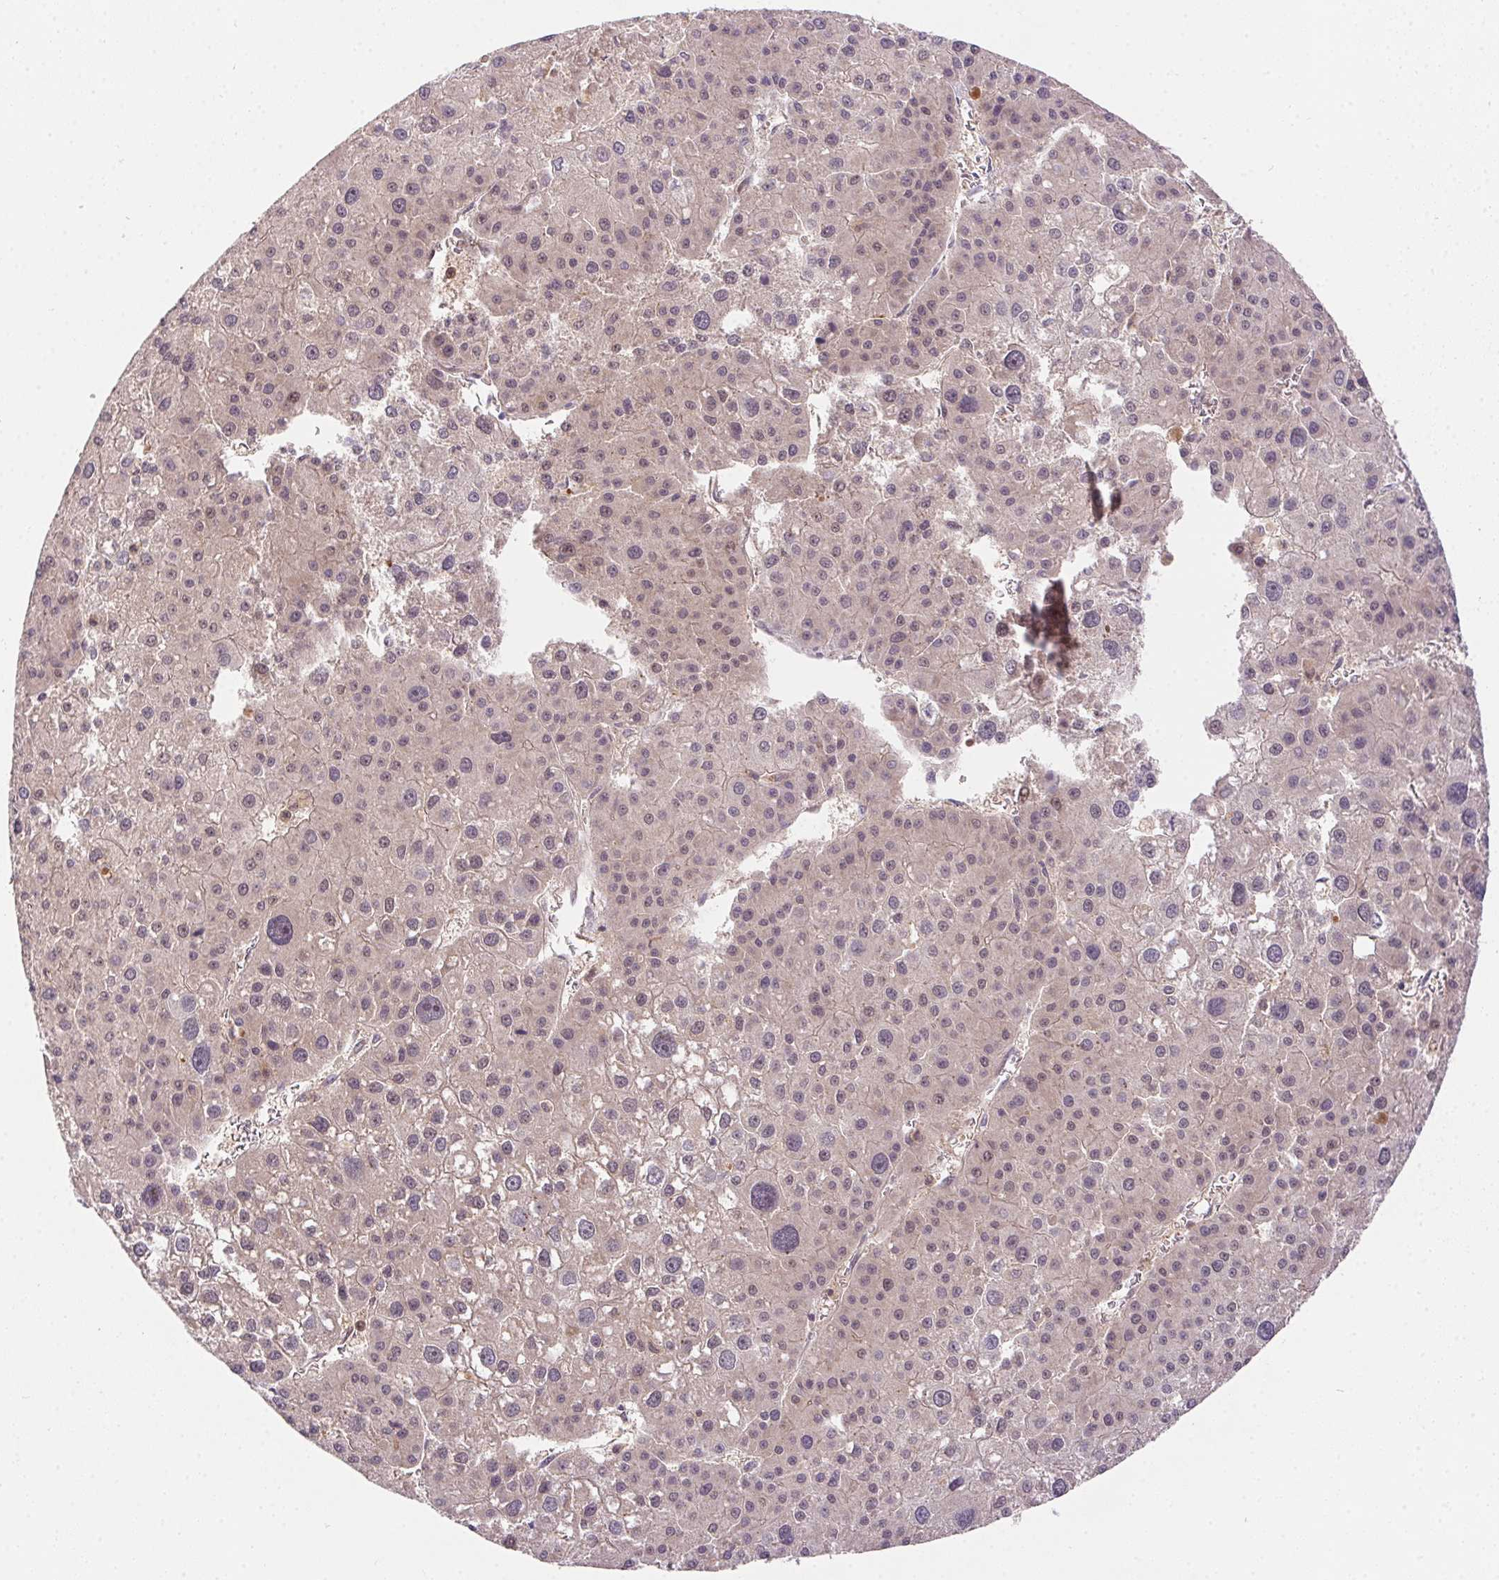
{"staining": {"intensity": "weak", "quantity": "<25%", "location": "nuclear"}, "tissue": "liver cancer", "cell_type": "Tumor cells", "image_type": "cancer", "snomed": [{"axis": "morphology", "description": "Carcinoma, Hepatocellular, NOS"}, {"axis": "topography", "description": "Liver"}], "caption": "The micrograph reveals no staining of tumor cells in liver cancer (hepatocellular carcinoma). Brightfield microscopy of immunohistochemistry (IHC) stained with DAB (brown) and hematoxylin (blue), captured at high magnification.", "gene": "NUDT16", "patient": {"sex": "male", "age": 73}}